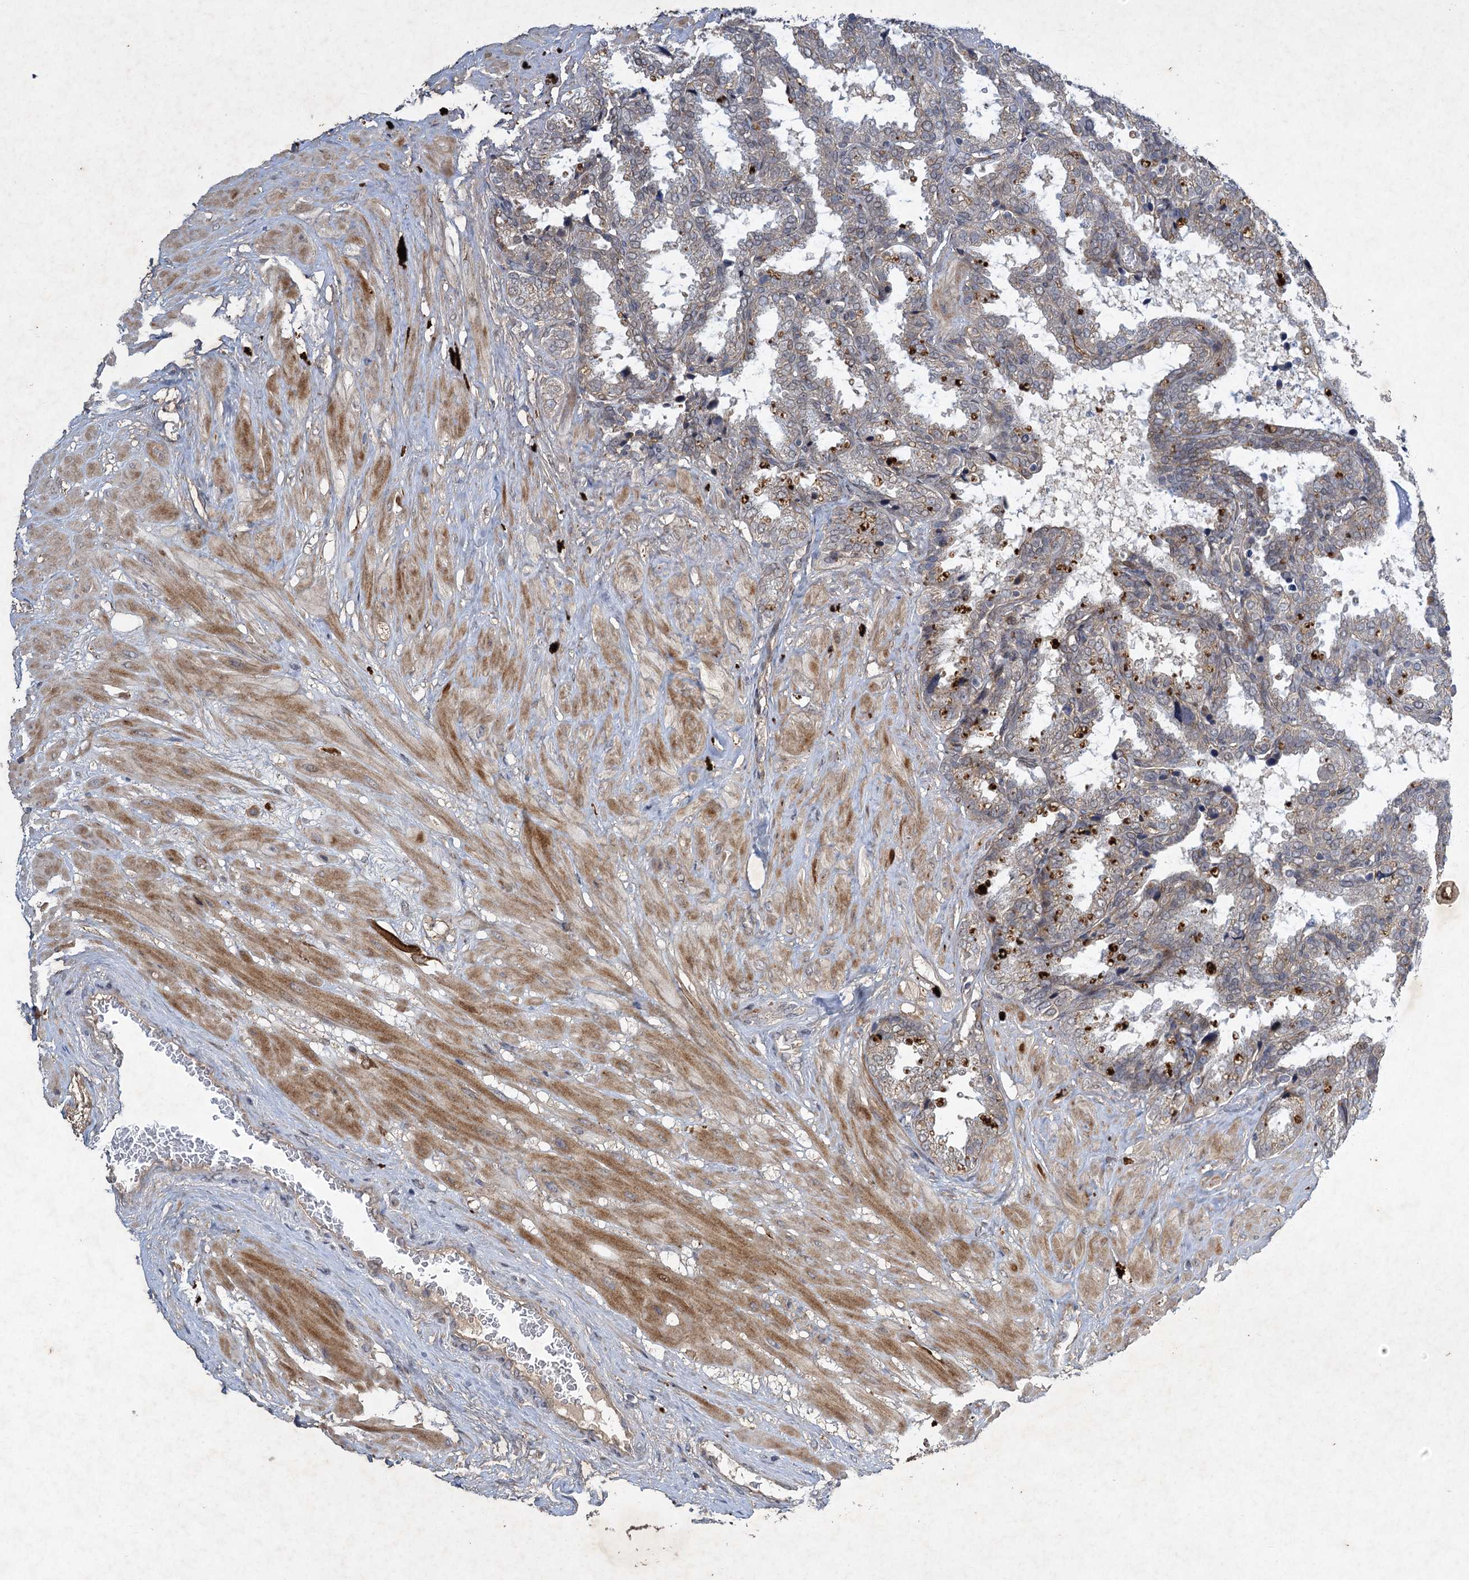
{"staining": {"intensity": "weak", "quantity": "25%-75%", "location": "cytoplasmic/membranous"}, "tissue": "seminal vesicle", "cell_type": "Glandular cells", "image_type": "normal", "snomed": [{"axis": "morphology", "description": "Normal tissue, NOS"}, {"axis": "topography", "description": "Seminal veicle"}], "caption": "Brown immunohistochemical staining in normal seminal vesicle displays weak cytoplasmic/membranous staining in about 25%-75% of glandular cells. The staining was performed using DAB to visualize the protein expression in brown, while the nuclei were stained in blue with hematoxylin (Magnification: 20x).", "gene": "NUDT22", "patient": {"sex": "male", "age": 46}}